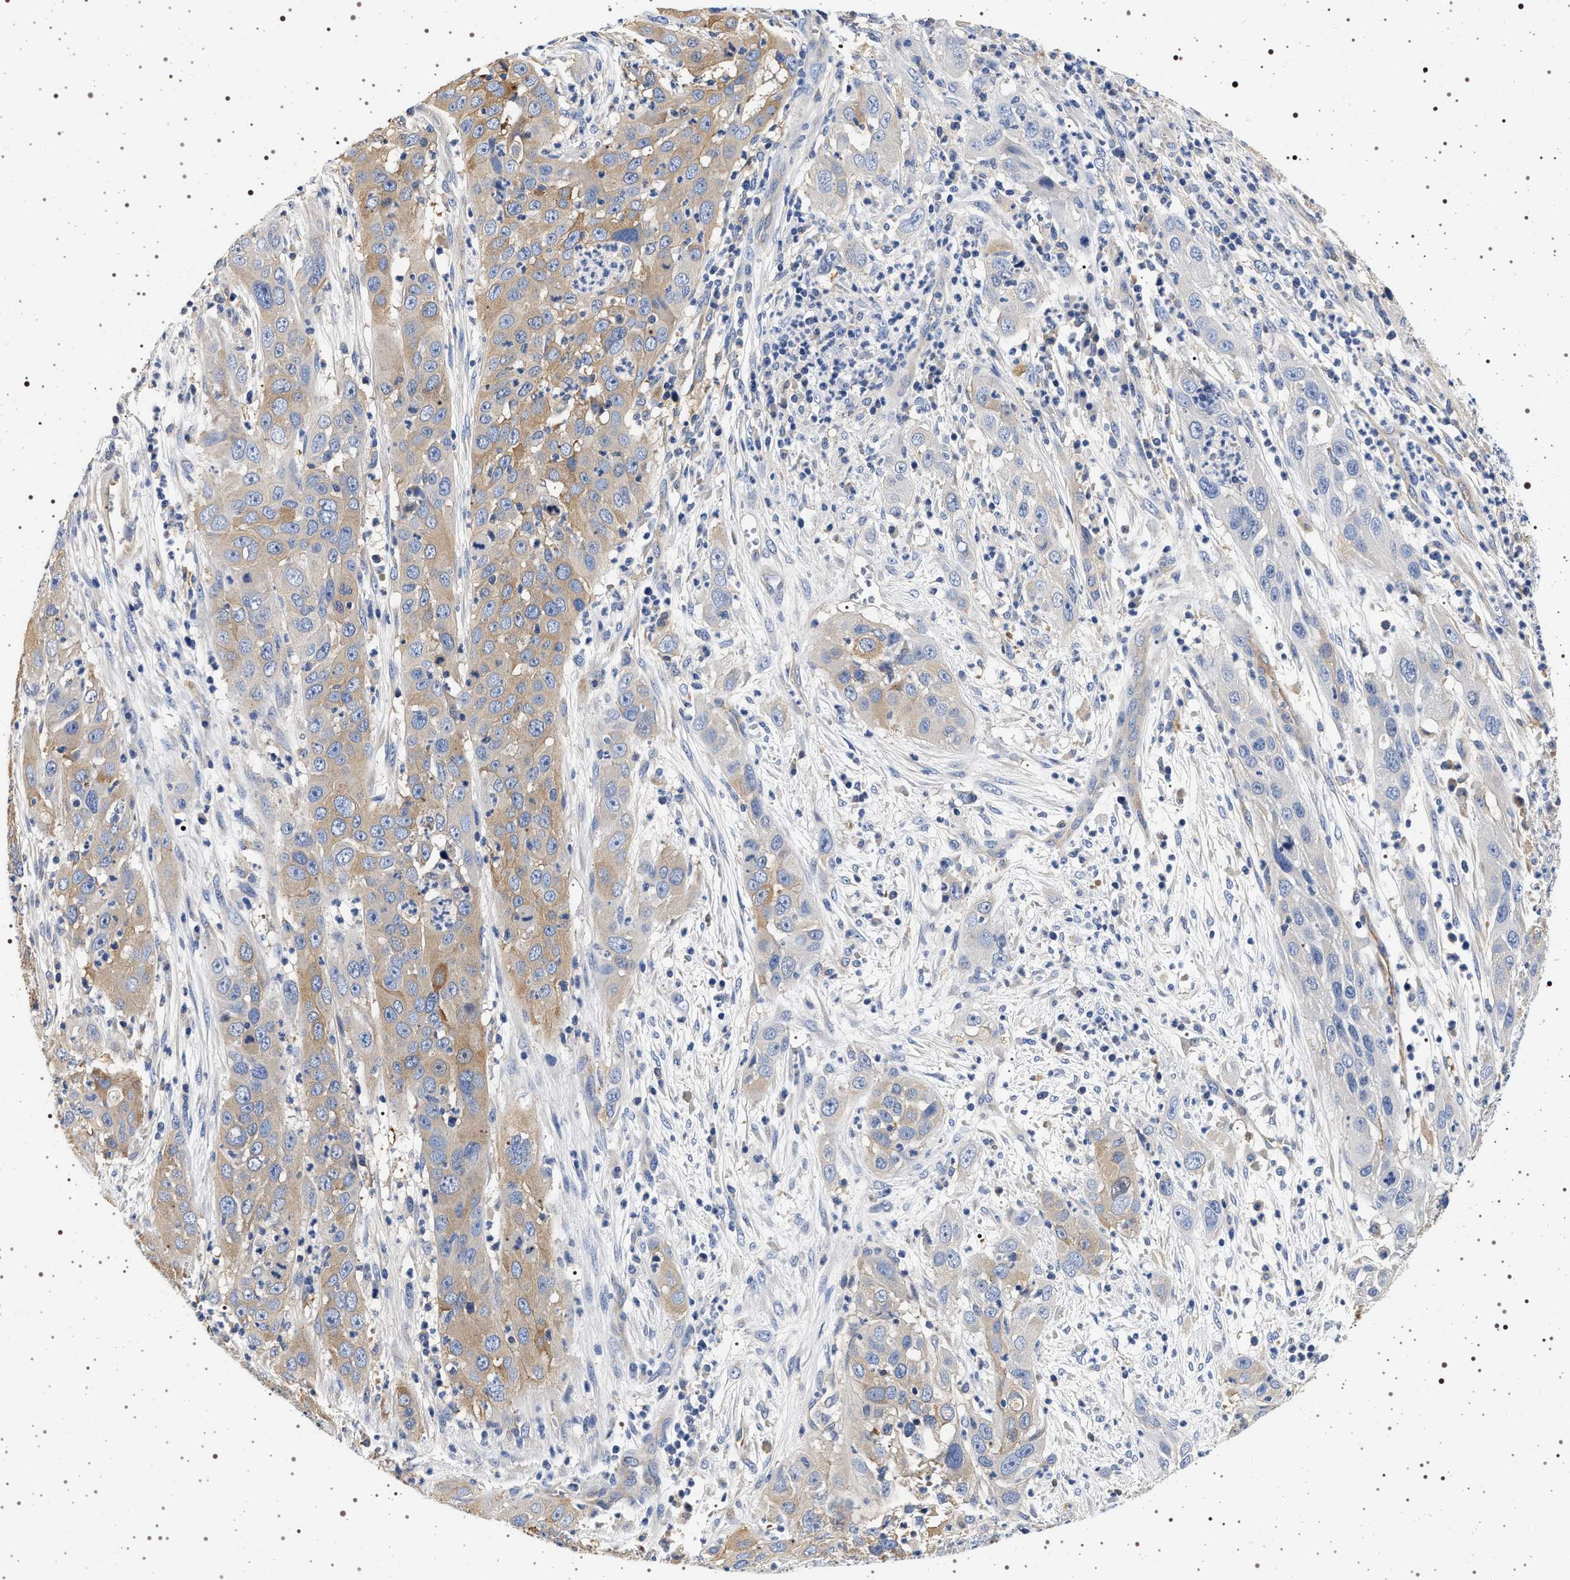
{"staining": {"intensity": "moderate", "quantity": ">75%", "location": "cytoplasmic/membranous"}, "tissue": "cervical cancer", "cell_type": "Tumor cells", "image_type": "cancer", "snomed": [{"axis": "morphology", "description": "Squamous cell carcinoma, NOS"}, {"axis": "topography", "description": "Cervix"}], "caption": "Moderate cytoplasmic/membranous staining for a protein is present in about >75% of tumor cells of cervical cancer (squamous cell carcinoma) using immunohistochemistry (IHC).", "gene": "HSD17B1", "patient": {"sex": "female", "age": 32}}